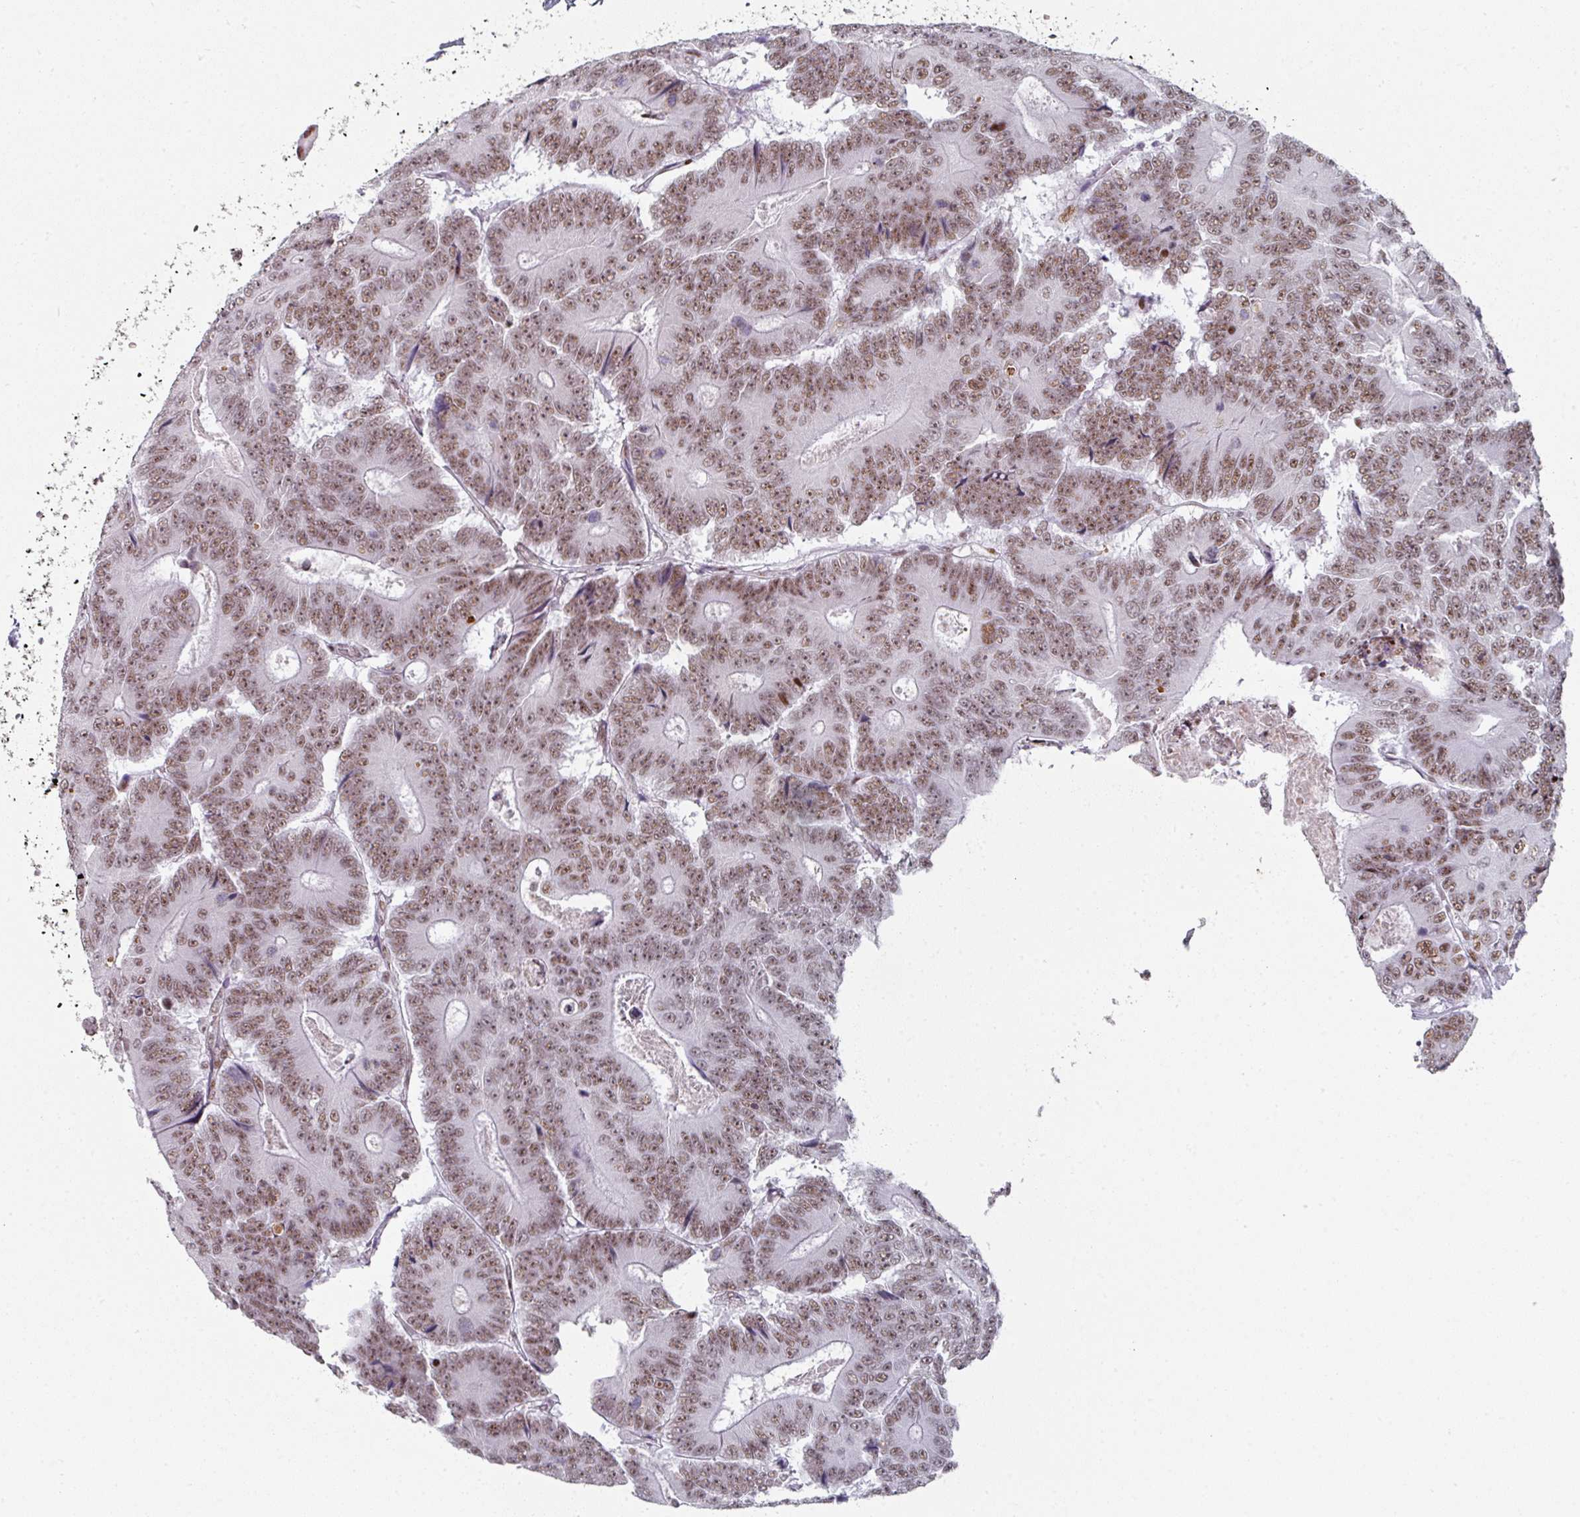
{"staining": {"intensity": "moderate", "quantity": ">75%", "location": "nuclear"}, "tissue": "colorectal cancer", "cell_type": "Tumor cells", "image_type": "cancer", "snomed": [{"axis": "morphology", "description": "Adenocarcinoma, NOS"}, {"axis": "topography", "description": "Colon"}], "caption": "The immunohistochemical stain shows moderate nuclear positivity in tumor cells of adenocarcinoma (colorectal) tissue. Using DAB (brown) and hematoxylin (blue) stains, captured at high magnification using brightfield microscopy.", "gene": "SF3B5", "patient": {"sex": "male", "age": 83}}